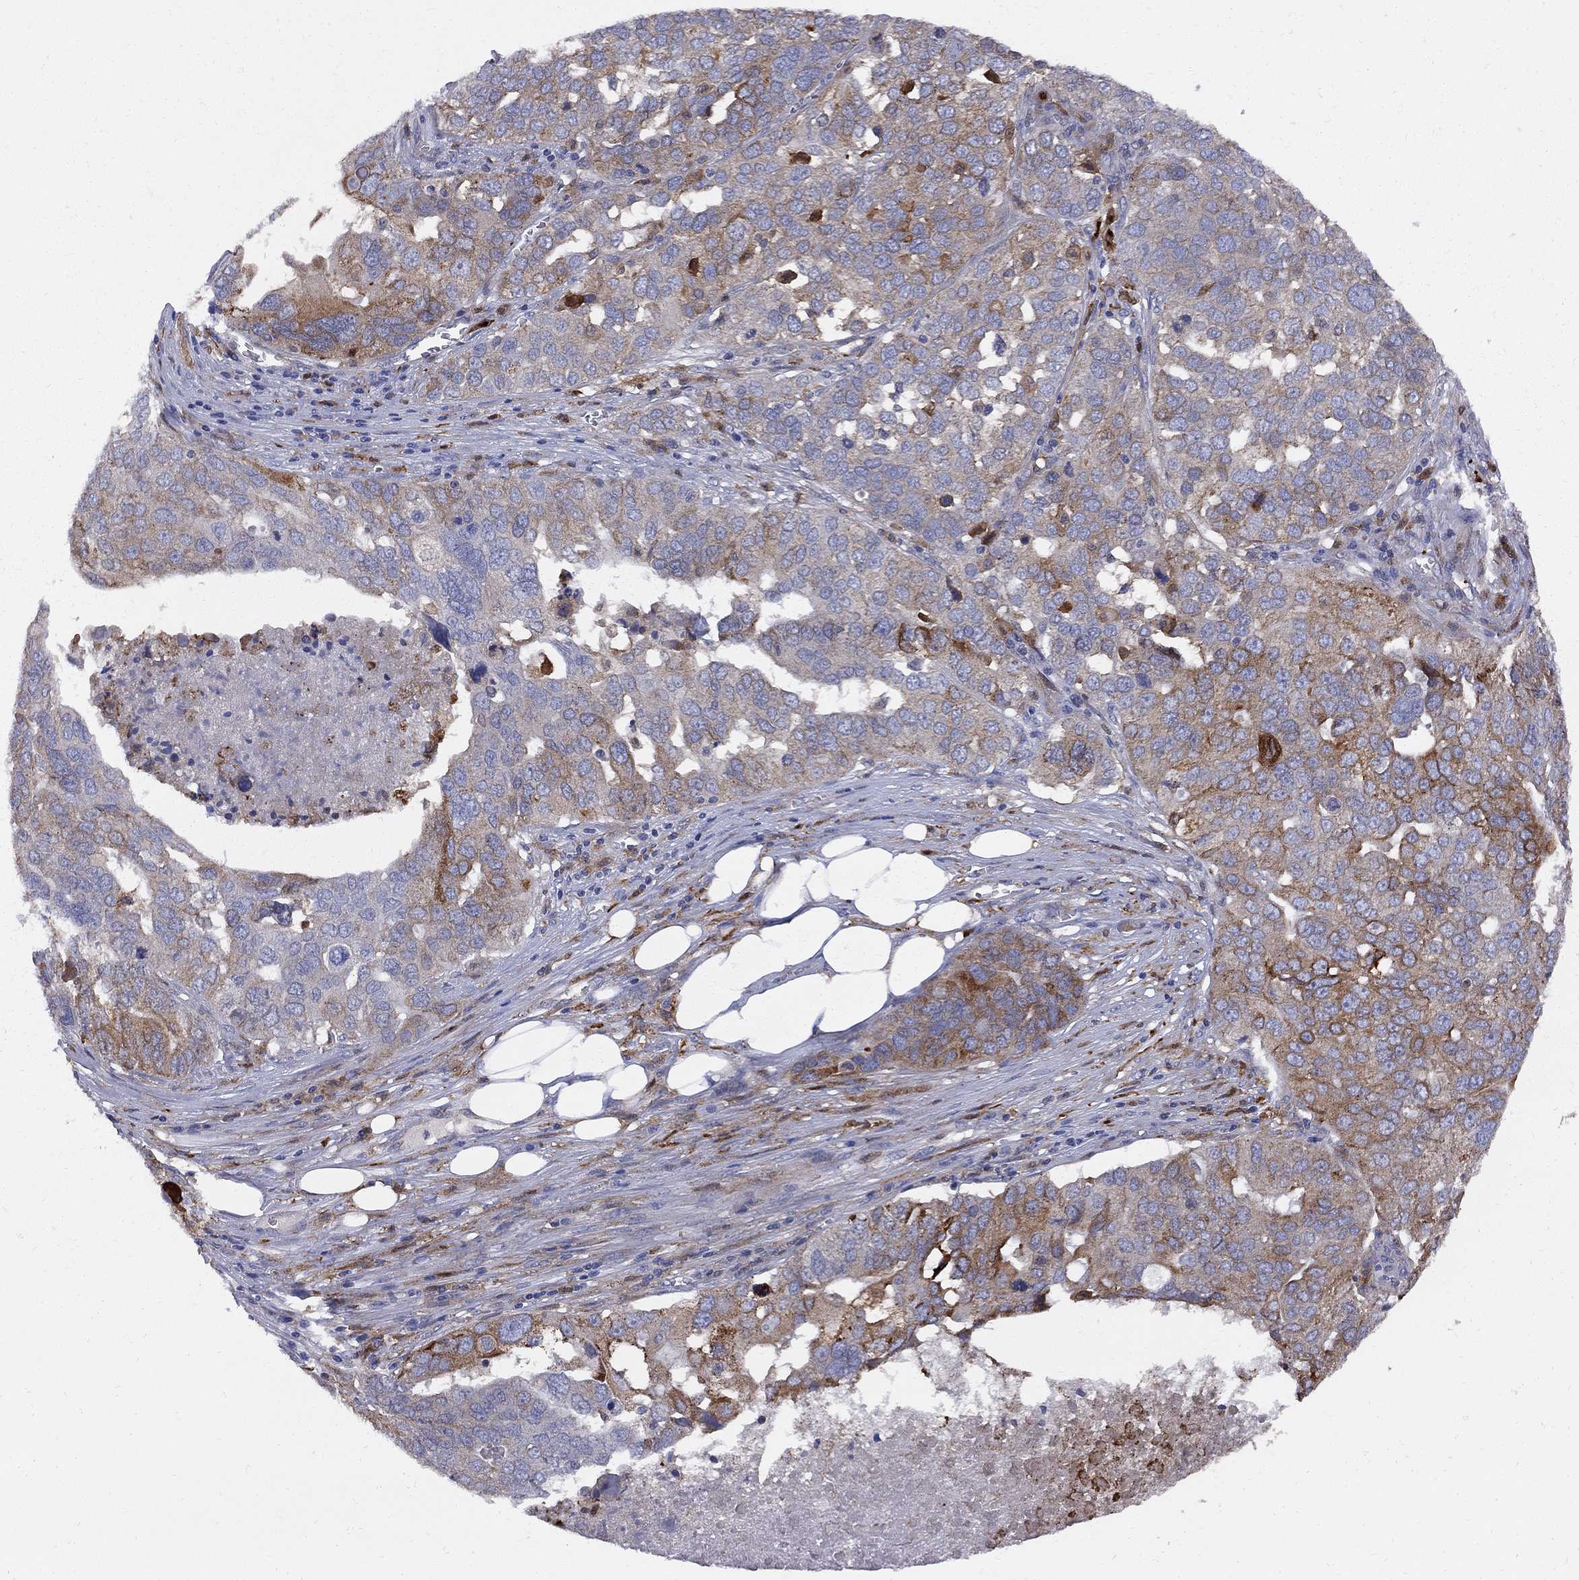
{"staining": {"intensity": "strong", "quantity": "<25%", "location": "cytoplasmic/membranous"}, "tissue": "ovarian cancer", "cell_type": "Tumor cells", "image_type": "cancer", "snomed": [{"axis": "morphology", "description": "Carcinoma, endometroid"}, {"axis": "topography", "description": "Soft tissue"}, {"axis": "topography", "description": "Ovary"}], "caption": "Protein expression analysis of ovarian endometroid carcinoma exhibits strong cytoplasmic/membranous expression in about <25% of tumor cells.", "gene": "MTHFR", "patient": {"sex": "female", "age": 52}}